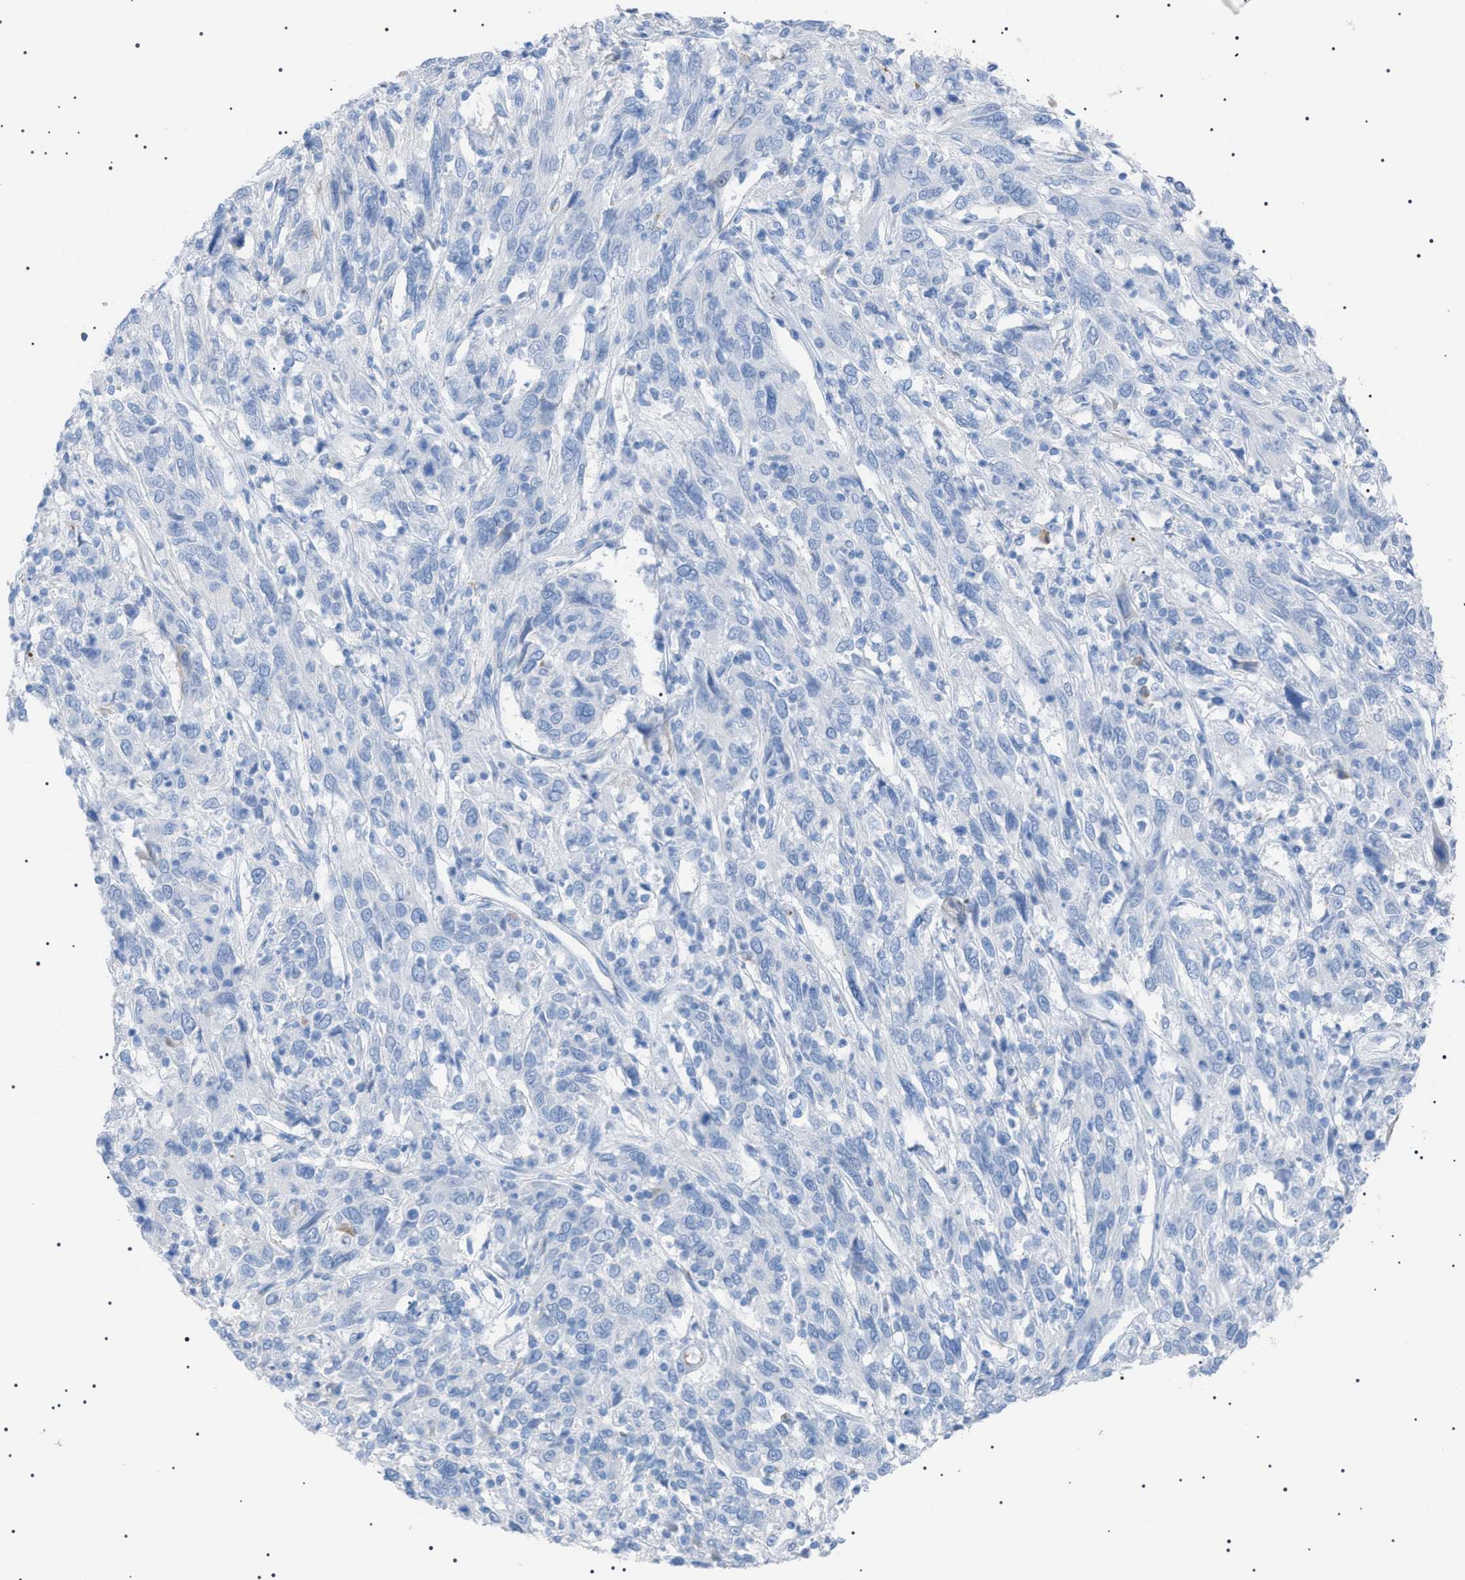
{"staining": {"intensity": "negative", "quantity": "none", "location": "none"}, "tissue": "cervical cancer", "cell_type": "Tumor cells", "image_type": "cancer", "snomed": [{"axis": "morphology", "description": "Squamous cell carcinoma, NOS"}, {"axis": "topography", "description": "Cervix"}], "caption": "Immunohistochemical staining of human cervical cancer (squamous cell carcinoma) demonstrates no significant positivity in tumor cells. (IHC, brightfield microscopy, high magnification).", "gene": "LPA", "patient": {"sex": "female", "age": 46}}